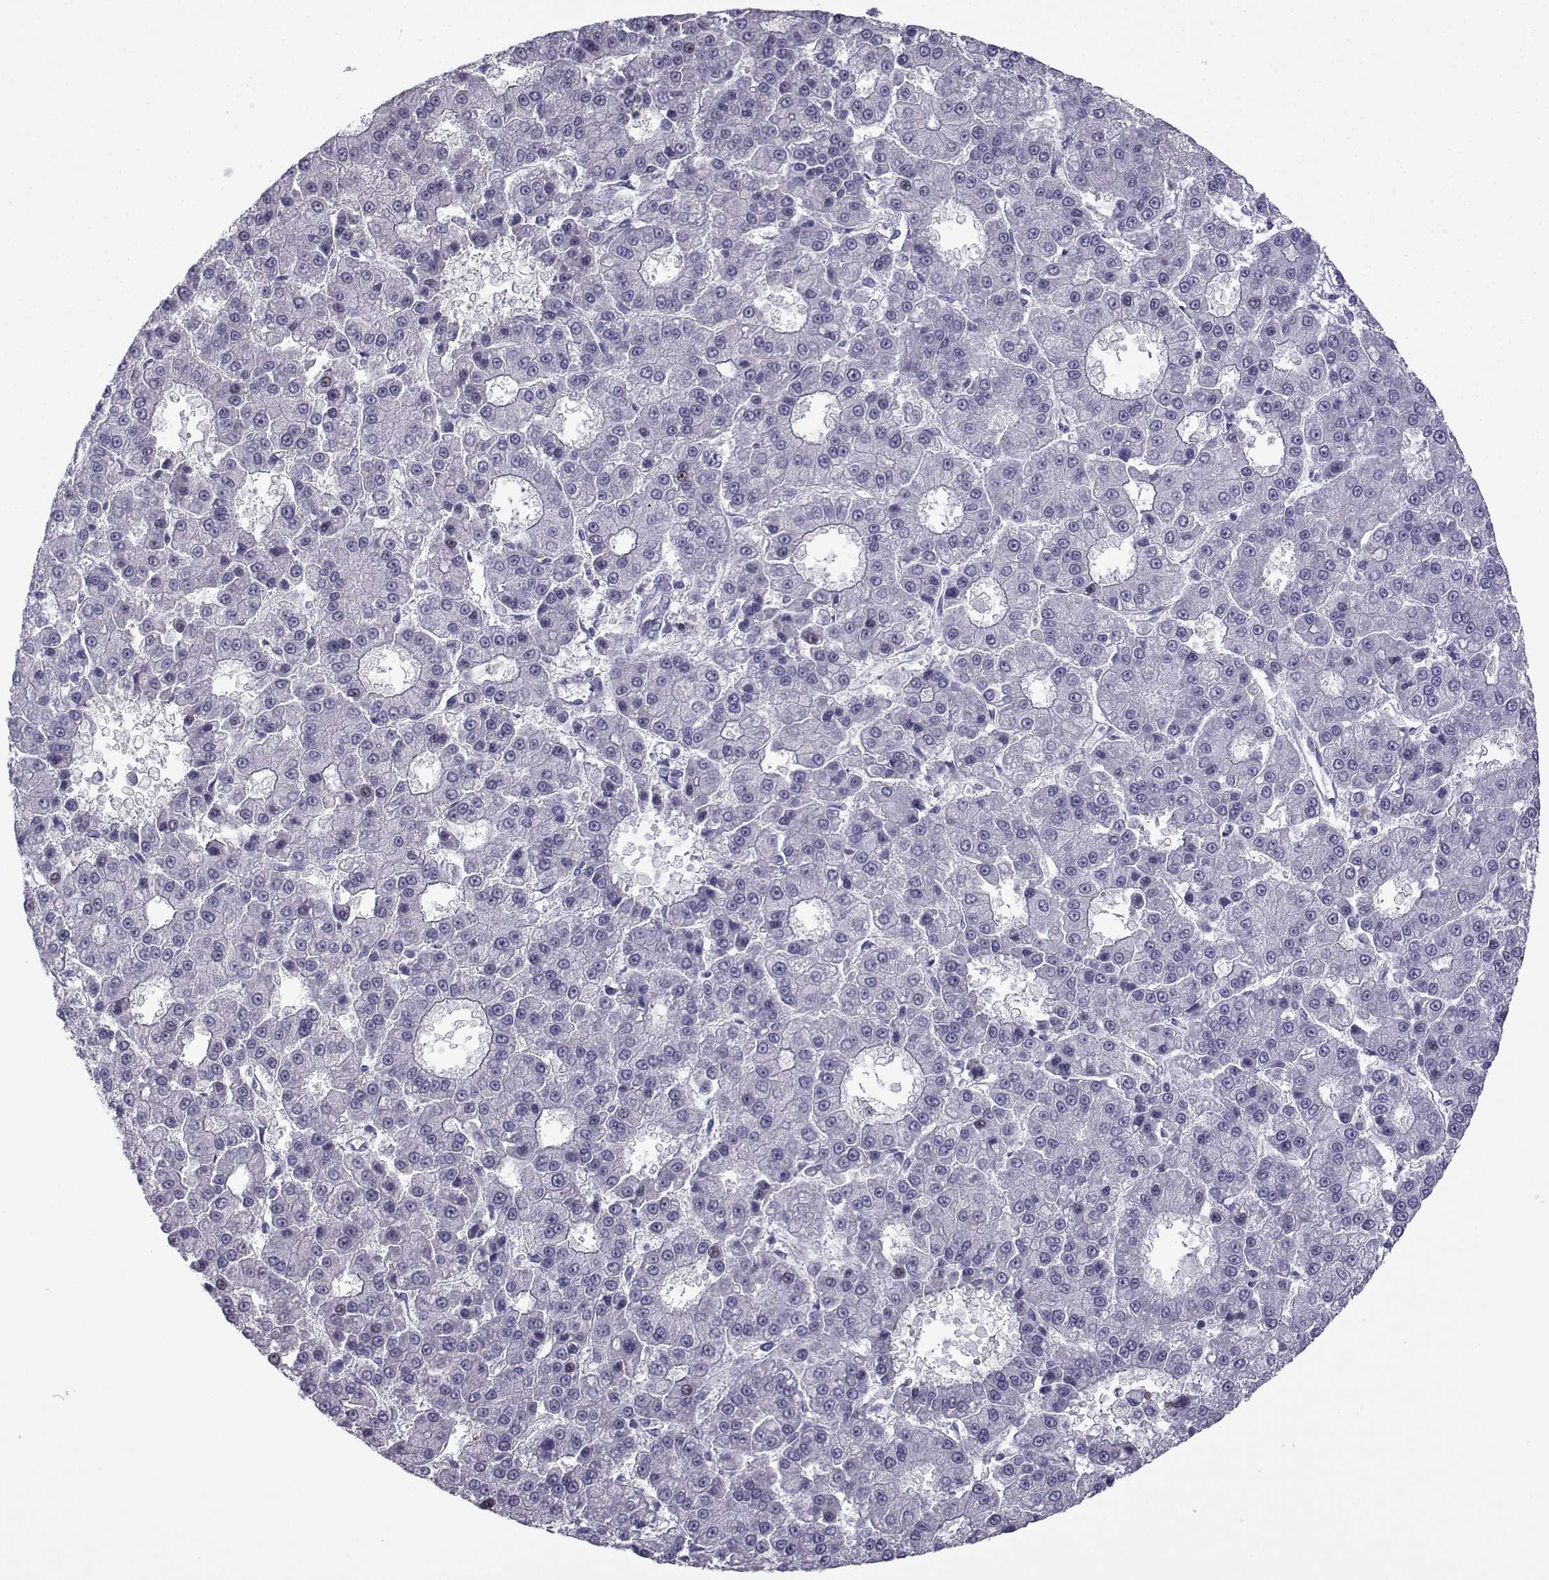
{"staining": {"intensity": "negative", "quantity": "none", "location": "none"}, "tissue": "liver cancer", "cell_type": "Tumor cells", "image_type": "cancer", "snomed": [{"axis": "morphology", "description": "Carcinoma, Hepatocellular, NOS"}, {"axis": "topography", "description": "Liver"}], "caption": "IHC of liver hepatocellular carcinoma exhibits no staining in tumor cells.", "gene": "CFAP70", "patient": {"sex": "male", "age": 70}}